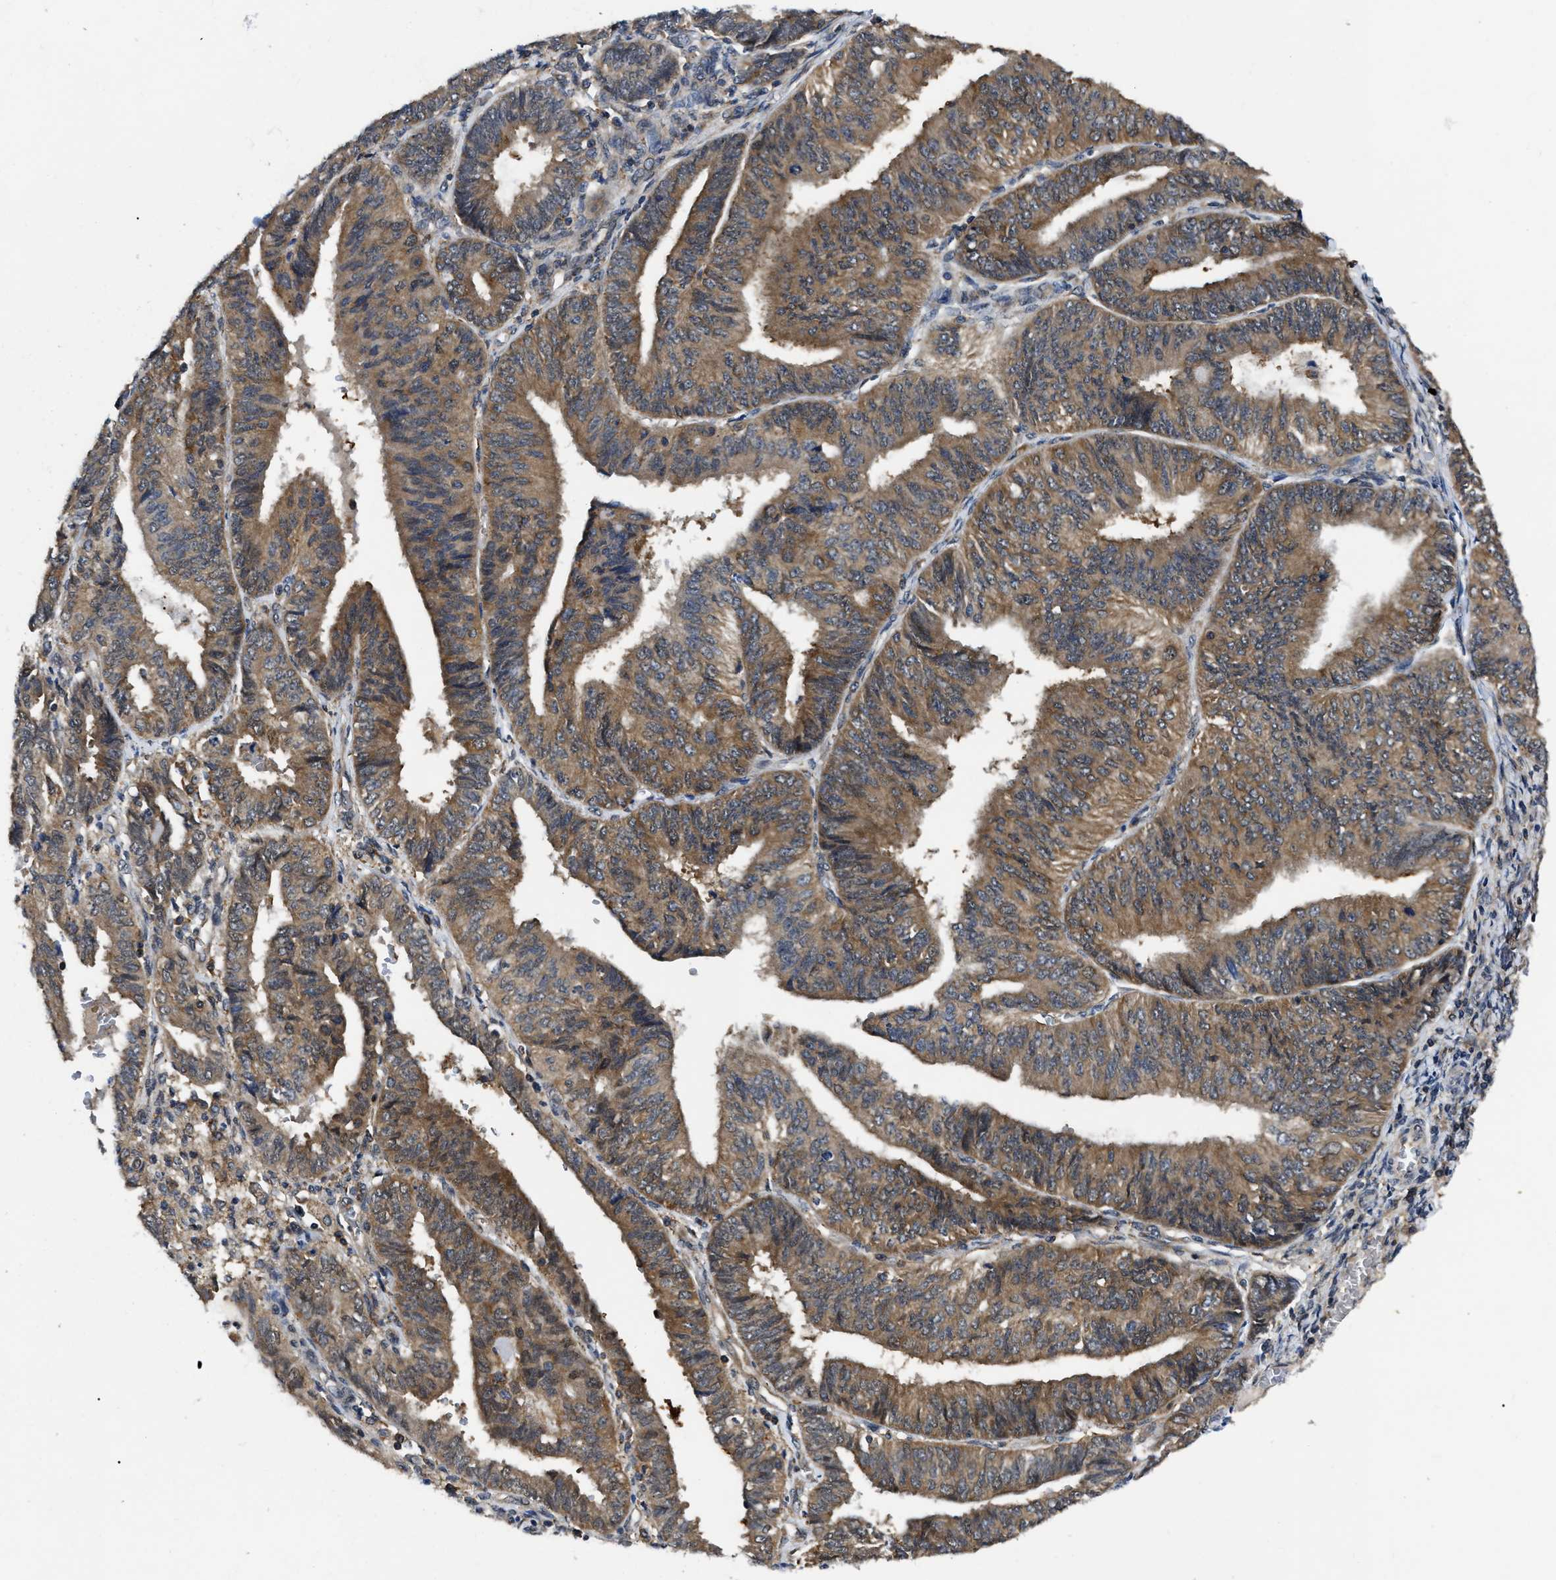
{"staining": {"intensity": "moderate", "quantity": ">75%", "location": "cytoplasmic/membranous"}, "tissue": "endometrial cancer", "cell_type": "Tumor cells", "image_type": "cancer", "snomed": [{"axis": "morphology", "description": "Adenocarcinoma, NOS"}, {"axis": "topography", "description": "Endometrium"}], "caption": "A medium amount of moderate cytoplasmic/membranous positivity is identified in approximately >75% of tumor cells in adenocarcinoma (endometrial) tissue.", "gene": "GET4", "patient": {"sex": "female", "age": 58}}